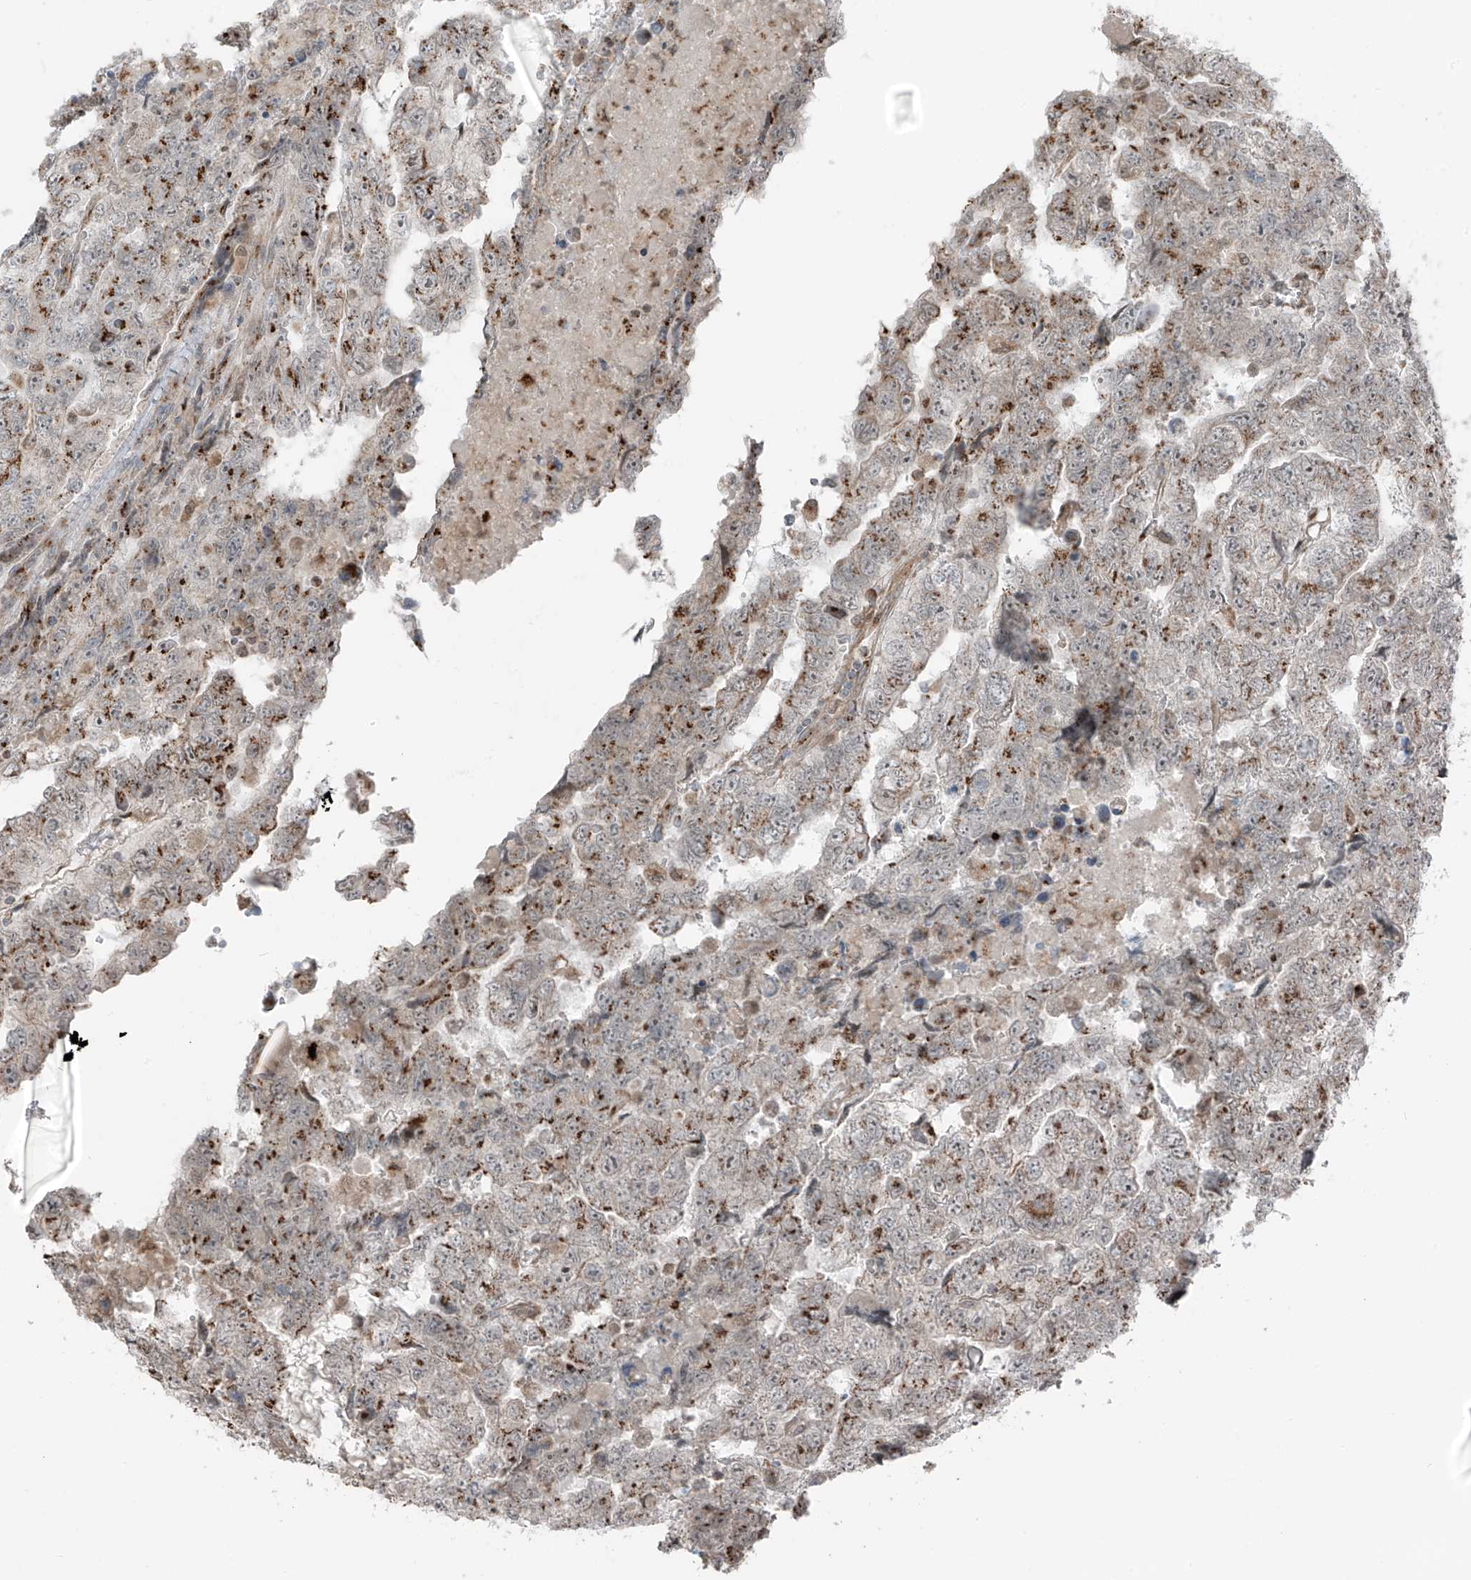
{"staining": {"intensity": "moderate", "quantity": "25%-75%", "location": "cytoplasmic/membranous"}, "tissue": "testis cancer", "cell_type": "Tumor cells", "image_type": "cancer", "snomed": [{"axis": "morphology", "description": "Carcinoma, Embryonal, NOS"}, {"axis": "topography", "description": "Testis"}], "caption": "There is medium levels of moderate cytoplasmic/membranous staining in tumor cells of testis embryonal carcinoma, as demonstrated by immunohistochemical staining (brown color).", "gene": "ERLEC1", "patient": {"sex": "male", "age": 36}}